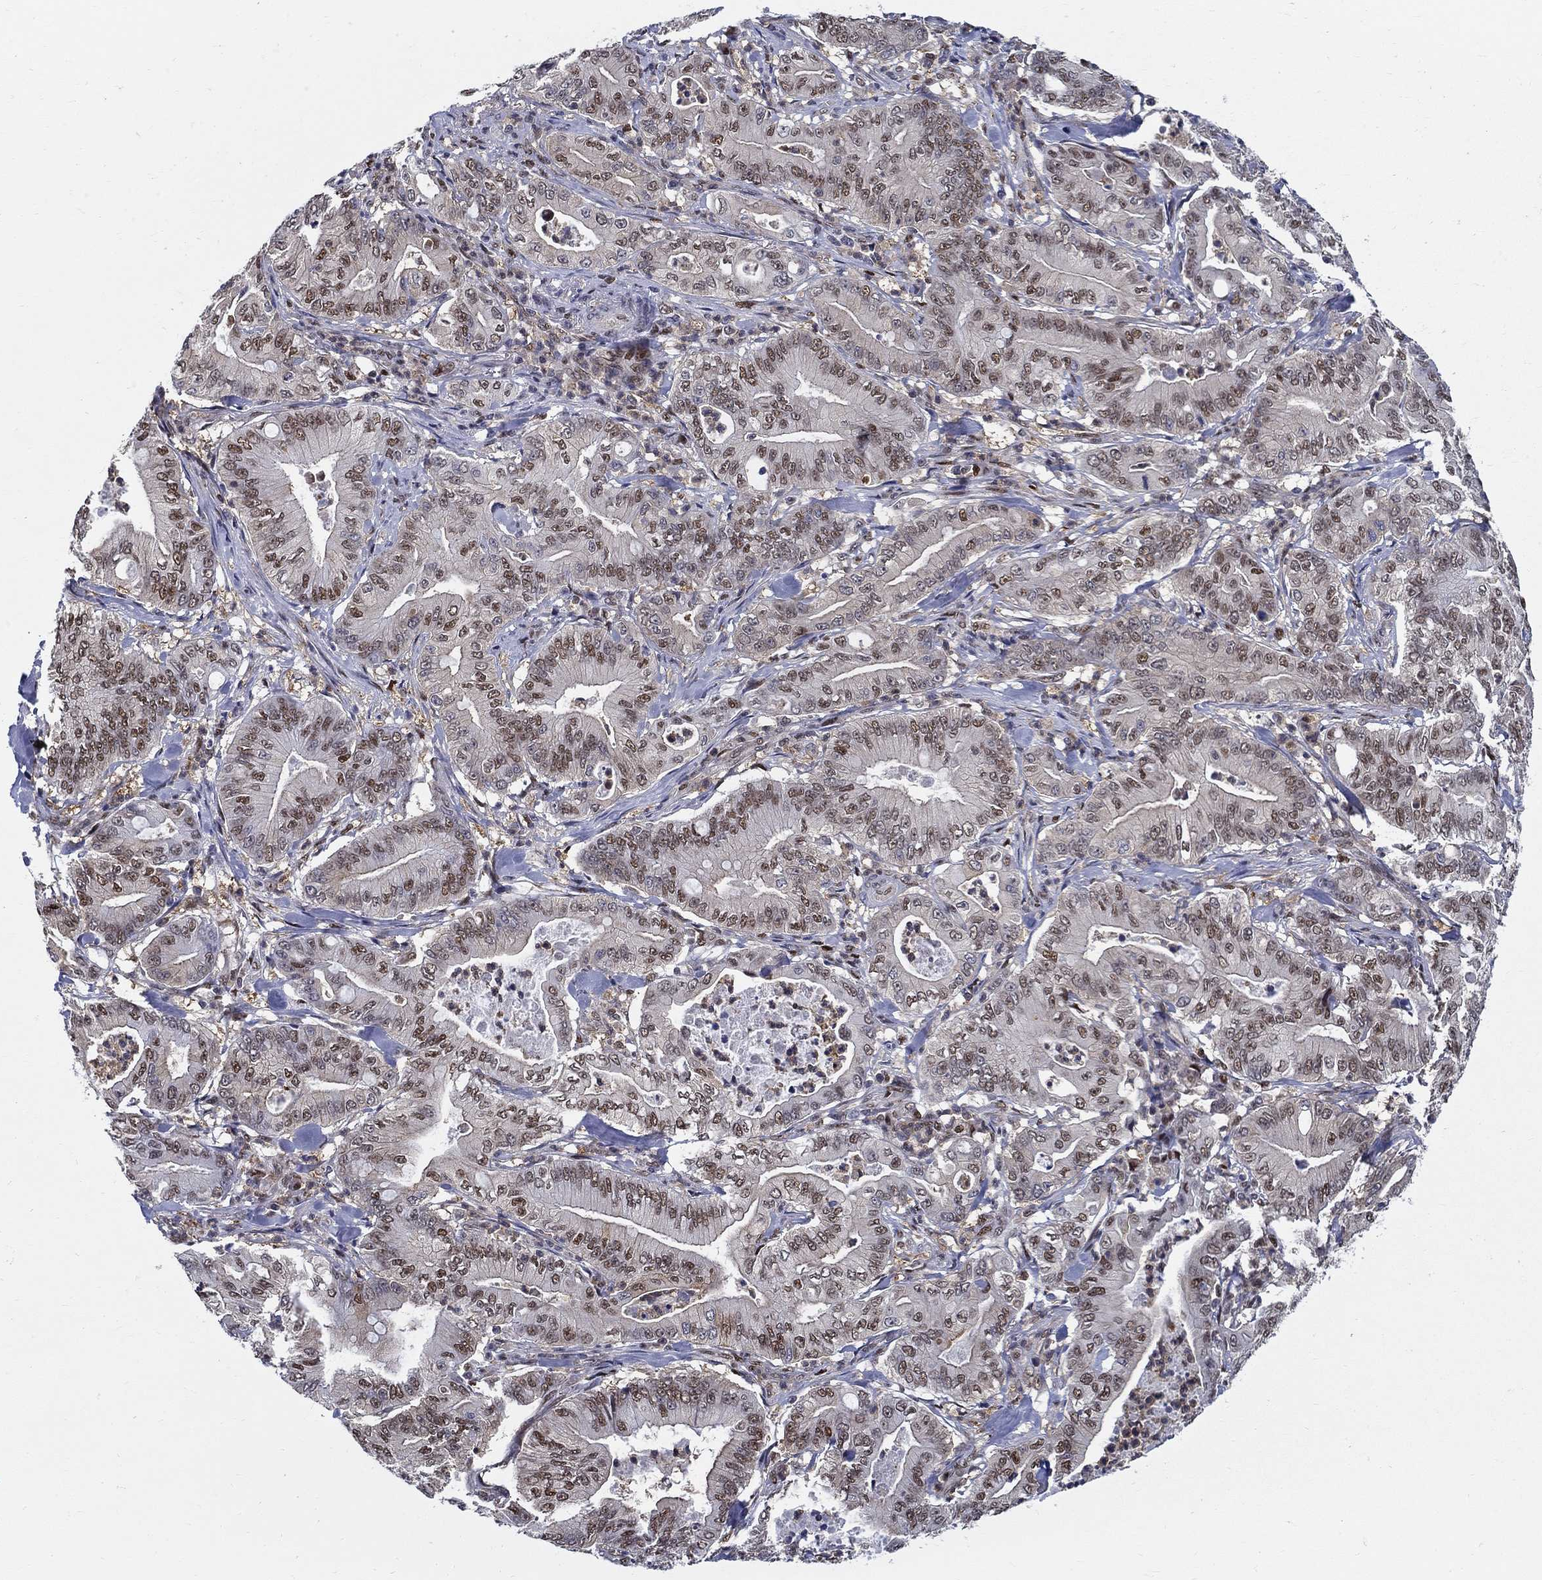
{"staining": {"intensity": "moderate", "quantity": "25%-75%", "location": "nuclear"}, "tissue": "pancreatic cancer", "cell_type": "Tumor cells", "image_type": "cancer", "snomed": [{"axis": "morphology", "description": "Adenocarcinoma, NOS"}, {"axis": "topography", "description": "Pancreas"}], "caption": "Protein expression by immunohistochemistry exhibits moderate nuclear expression in approximately 25%-75% of tumor cells in pancreatic cancer.", "gene": "ZNF594", "patient": {"sex": "male", "age": 71}}